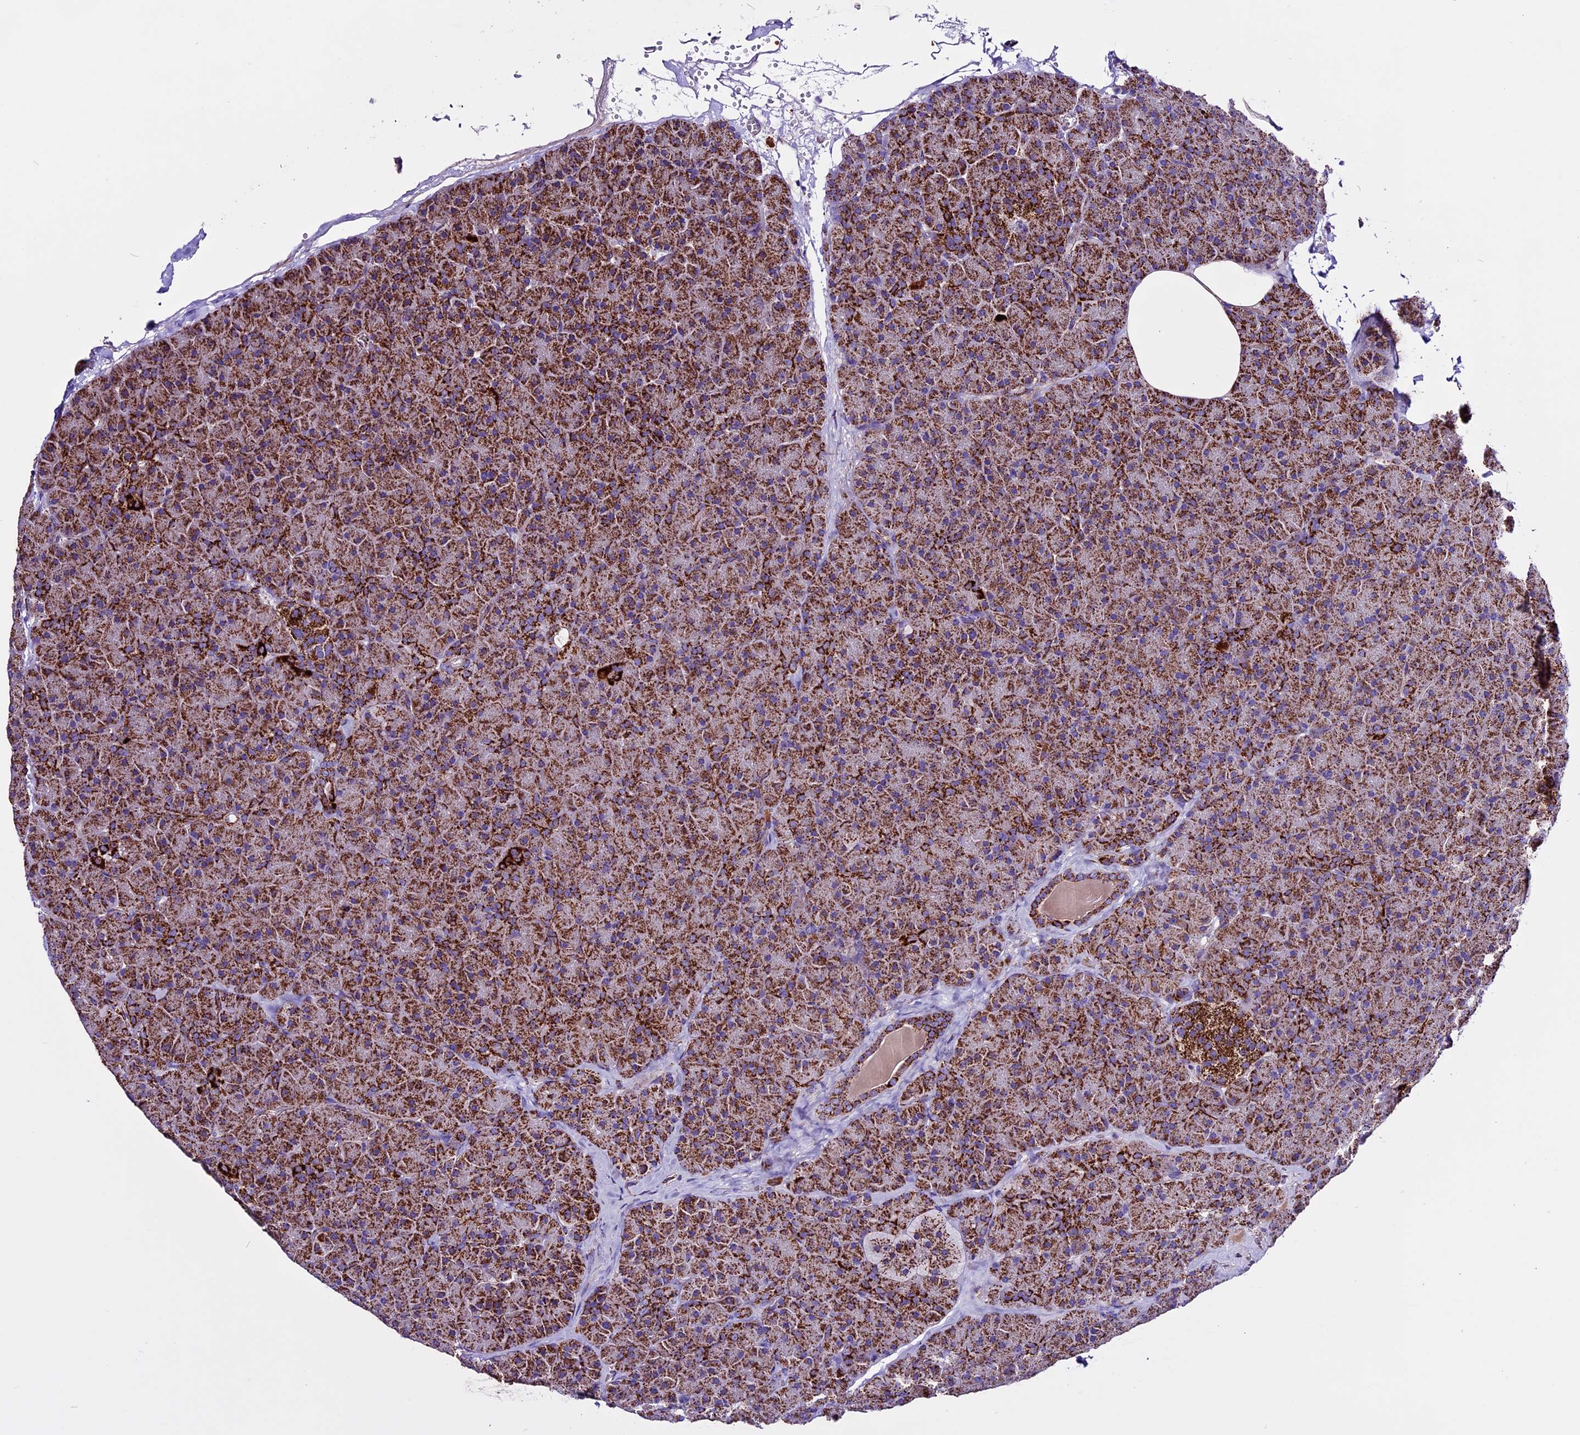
{"staining": {"intensity": "strong", "quantity": ">75%", "location": "cytoplasmic/membranous"}, "tissue": "pancreas", "cell_type": "Exocrine glandular cells", "image_type": "normal", "snomed": [{"axis": "morphology", "description": "Normal tissue, NOS"}, {"axis": "topography", "description": "Pancreas"}], "caption": "Immunohistochemistry (IHC) (DAB (3,3'-diaminobenzidine)) staining of benign pancreas reveals strong cytoplasmic/membranous protein expression in about >75% of exocrine glandular cells. (DAB IHC, brown staining for protein, blue staining for nuclei).", "gene": "CX3CL1", "patient": {"sex": "male", "age": 36}}